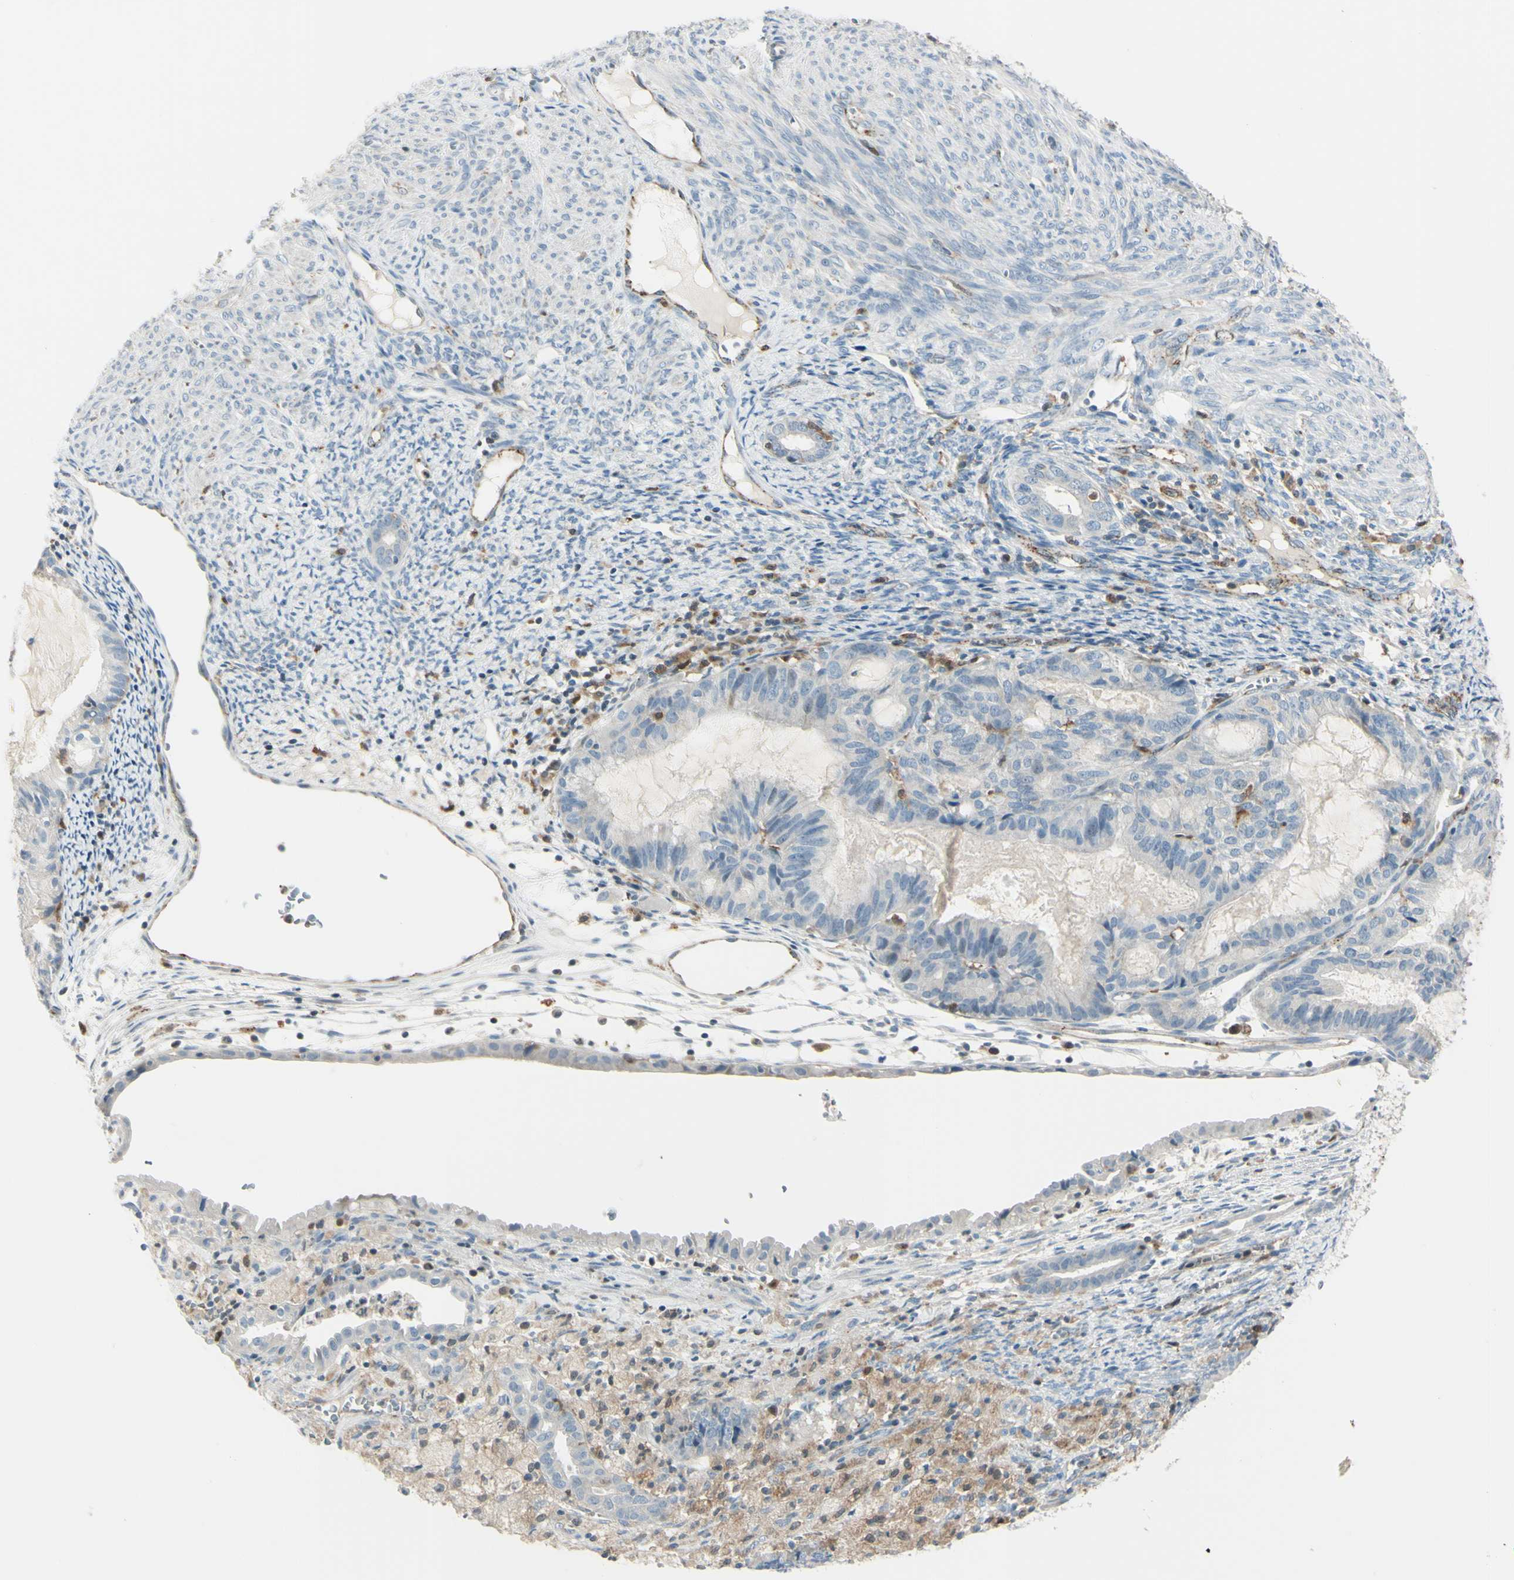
{"staining": {"intensity": "weak", "quantity": "25%-75%", "location": "cytoplasmic/membranous"}, "tissue": "cervical cancer", "cell_type": "Tumor cells", "image_type": "cancer", "snomed": [{"axis": "morphology", "description": "Normal tissue, NOS"}, {"axis": "morphology", "description": "Adenocarcinoma, NOS"}, {"axis": "topography", "description": "Cervix"}, {"axis": "topography", "description": "Endometrium"}], "caption": "Cervical cancer stained for a protein (brown) demonstrates weak cytoplasmic/membranous positive staining in about 25%-75% of tumor cells.", "gene": "CYRIB", "patient": {"sex": "female", "age": 86}}